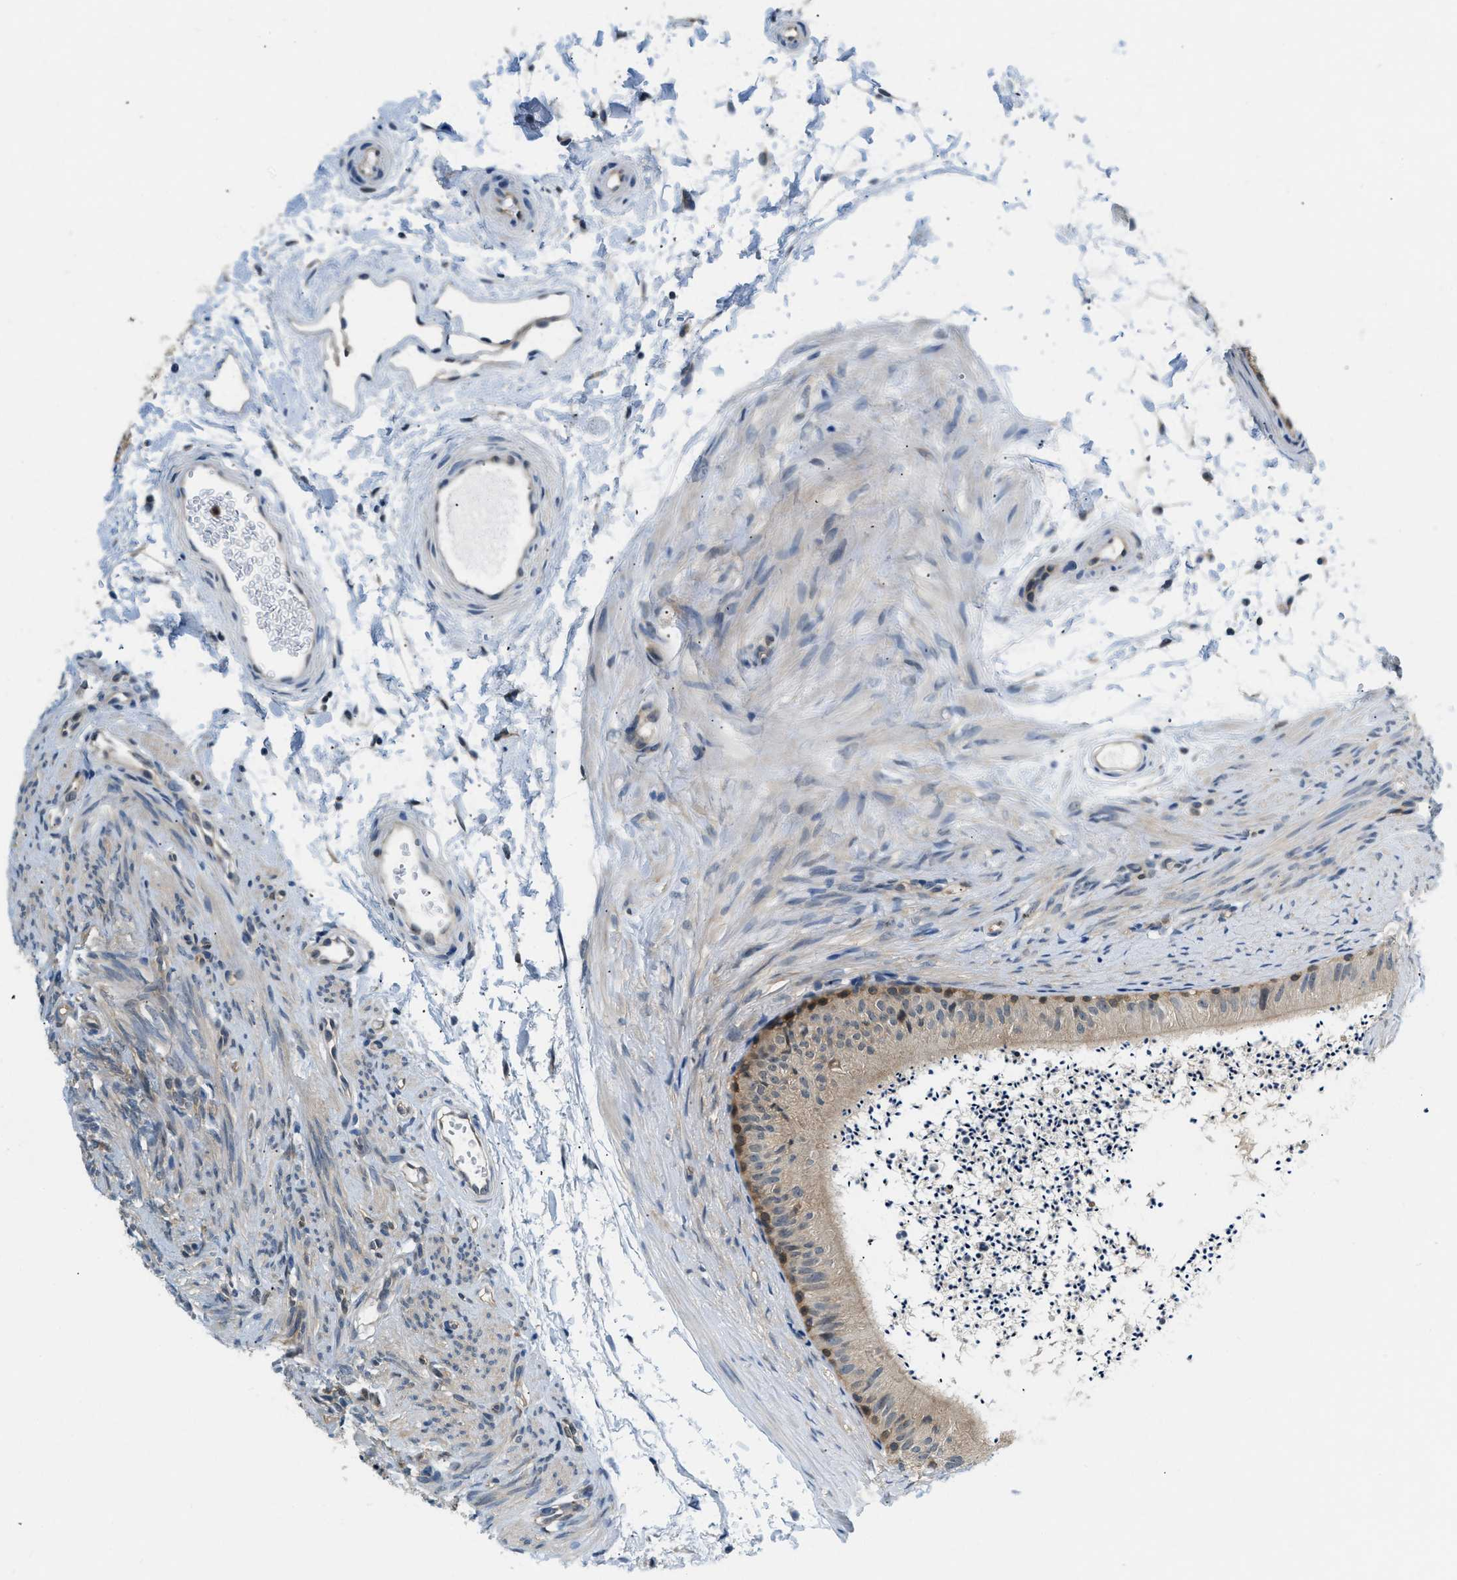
{"staining": {"intensity": "moderate", "quantity": ">75%", "location": "cytoplasmic/membranous"}, "tissue": "epididymis", "cell_type": "Glandular cells", "image_type": "normal", "snomed": [{"axis": "morphology", "description": "Normal tissue, NOS"}, {"axis": "topography", "description": "Epididymis"}], "caption": "Immunohistochemical staining of normal human epididymis reveals medium levels of moderate cytoplasmic/membranous expression in about >75% of glandular cells. The protein of interest is stained brown, and the nuclei are stained in blue (DAB IHC with brightfield microscopy, high magnification).", "gene": "EIF4EBP2", "patient": {"sex": "male", "age": 56}}